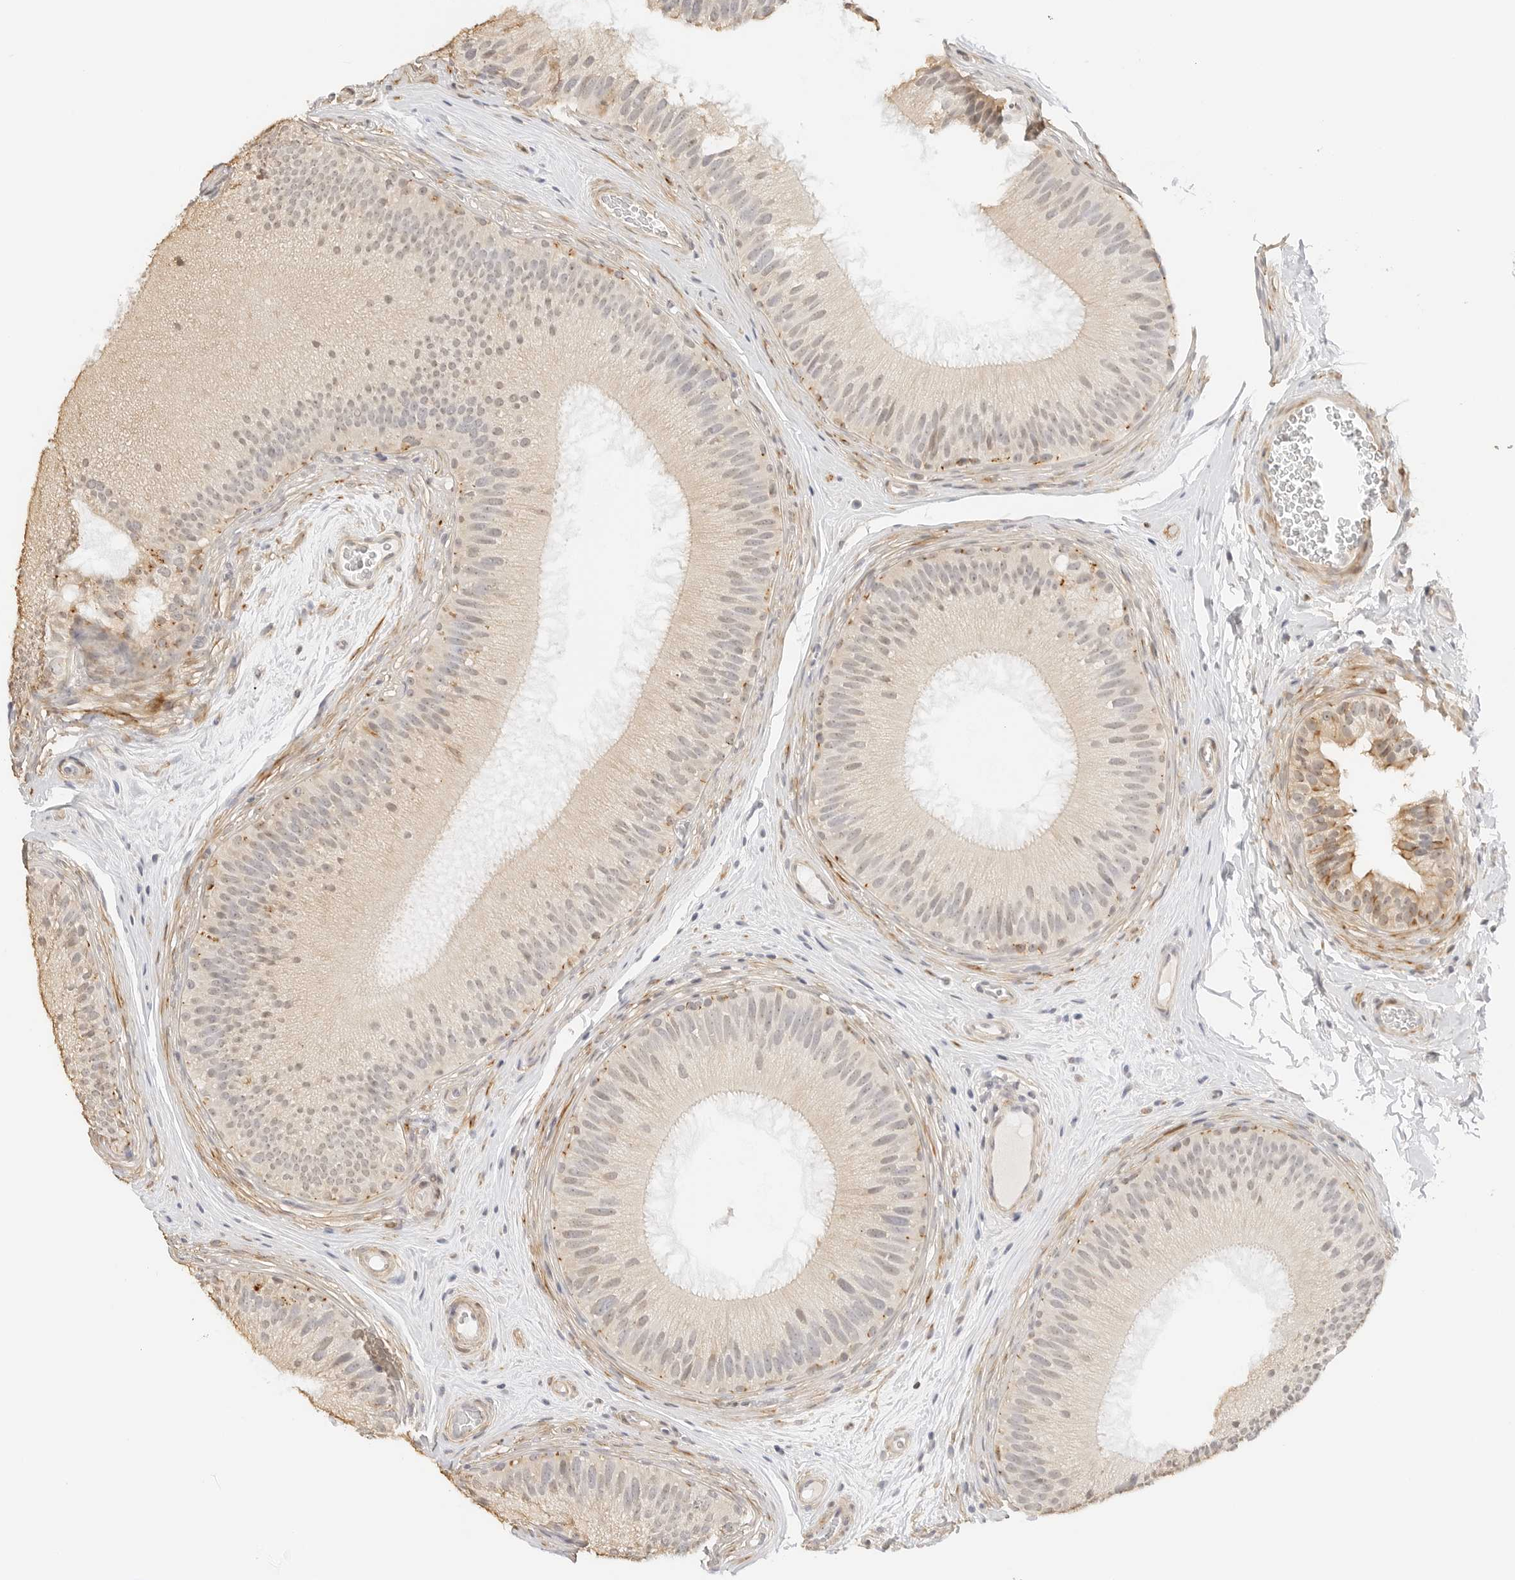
{"staining": {"intensity": "moderate", "quantity": "<25%", "location": "cytoplasmic/membranous"}, "tissue": "epididymis", "cell_type": "Glandular cells", "image_type": "normal", "snomed": [{"axis": "morphology", "description": "Normal tissue, NOS"}, {"axis": "topography", "description": "Epididymis"}], "caption": "DAB immunohistochemical staining of benign human epididymis reveals moderate cytoplasmic/membranous protein staining in approximately <25% of glandular cells. Immunohistochemistry stains the protein of interest in brown and the nuclei are stained blue.", "gene": "PCDH19", "patient": {"sex": "male", "age": 45}}